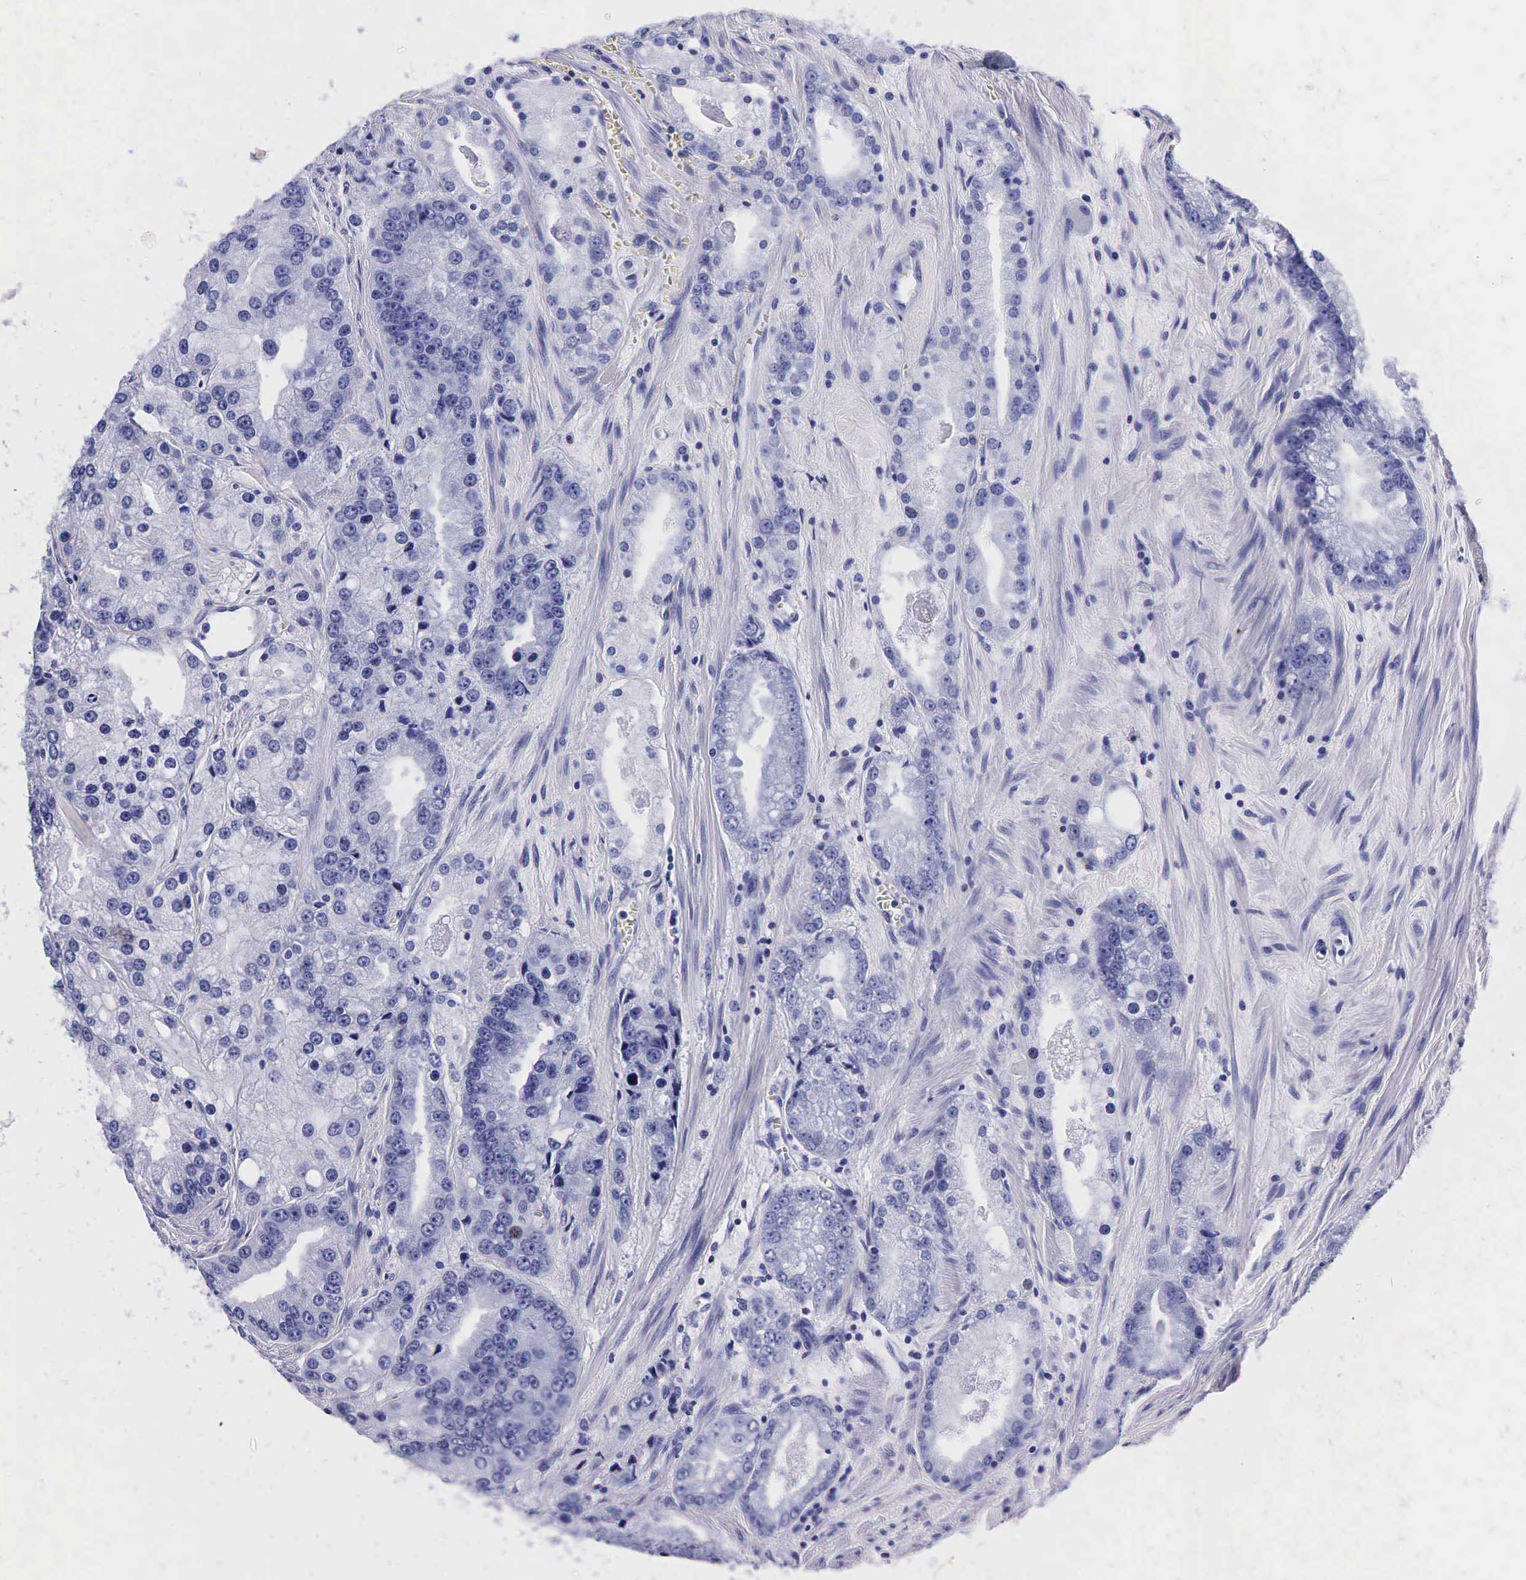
{"staining": {"intensity": "negative", "quantity": "none", "location": "none"}, "tissue": "prostate cancer", "cell_type": "Tumor cells", "image_type": "cancer", "snomed": [{"axis": "morphology", "description": "Adenocarcinoma, Medium grade"}, {"axis": "topography", "description": "Prostate"}], "caption": "Immunohistochemical staining of human prostate adenocarcinoma (medium-grade) shows no significant staining in tumor cells.", "gene": "TG", "patient": {"sex": "male", "age": 72}}